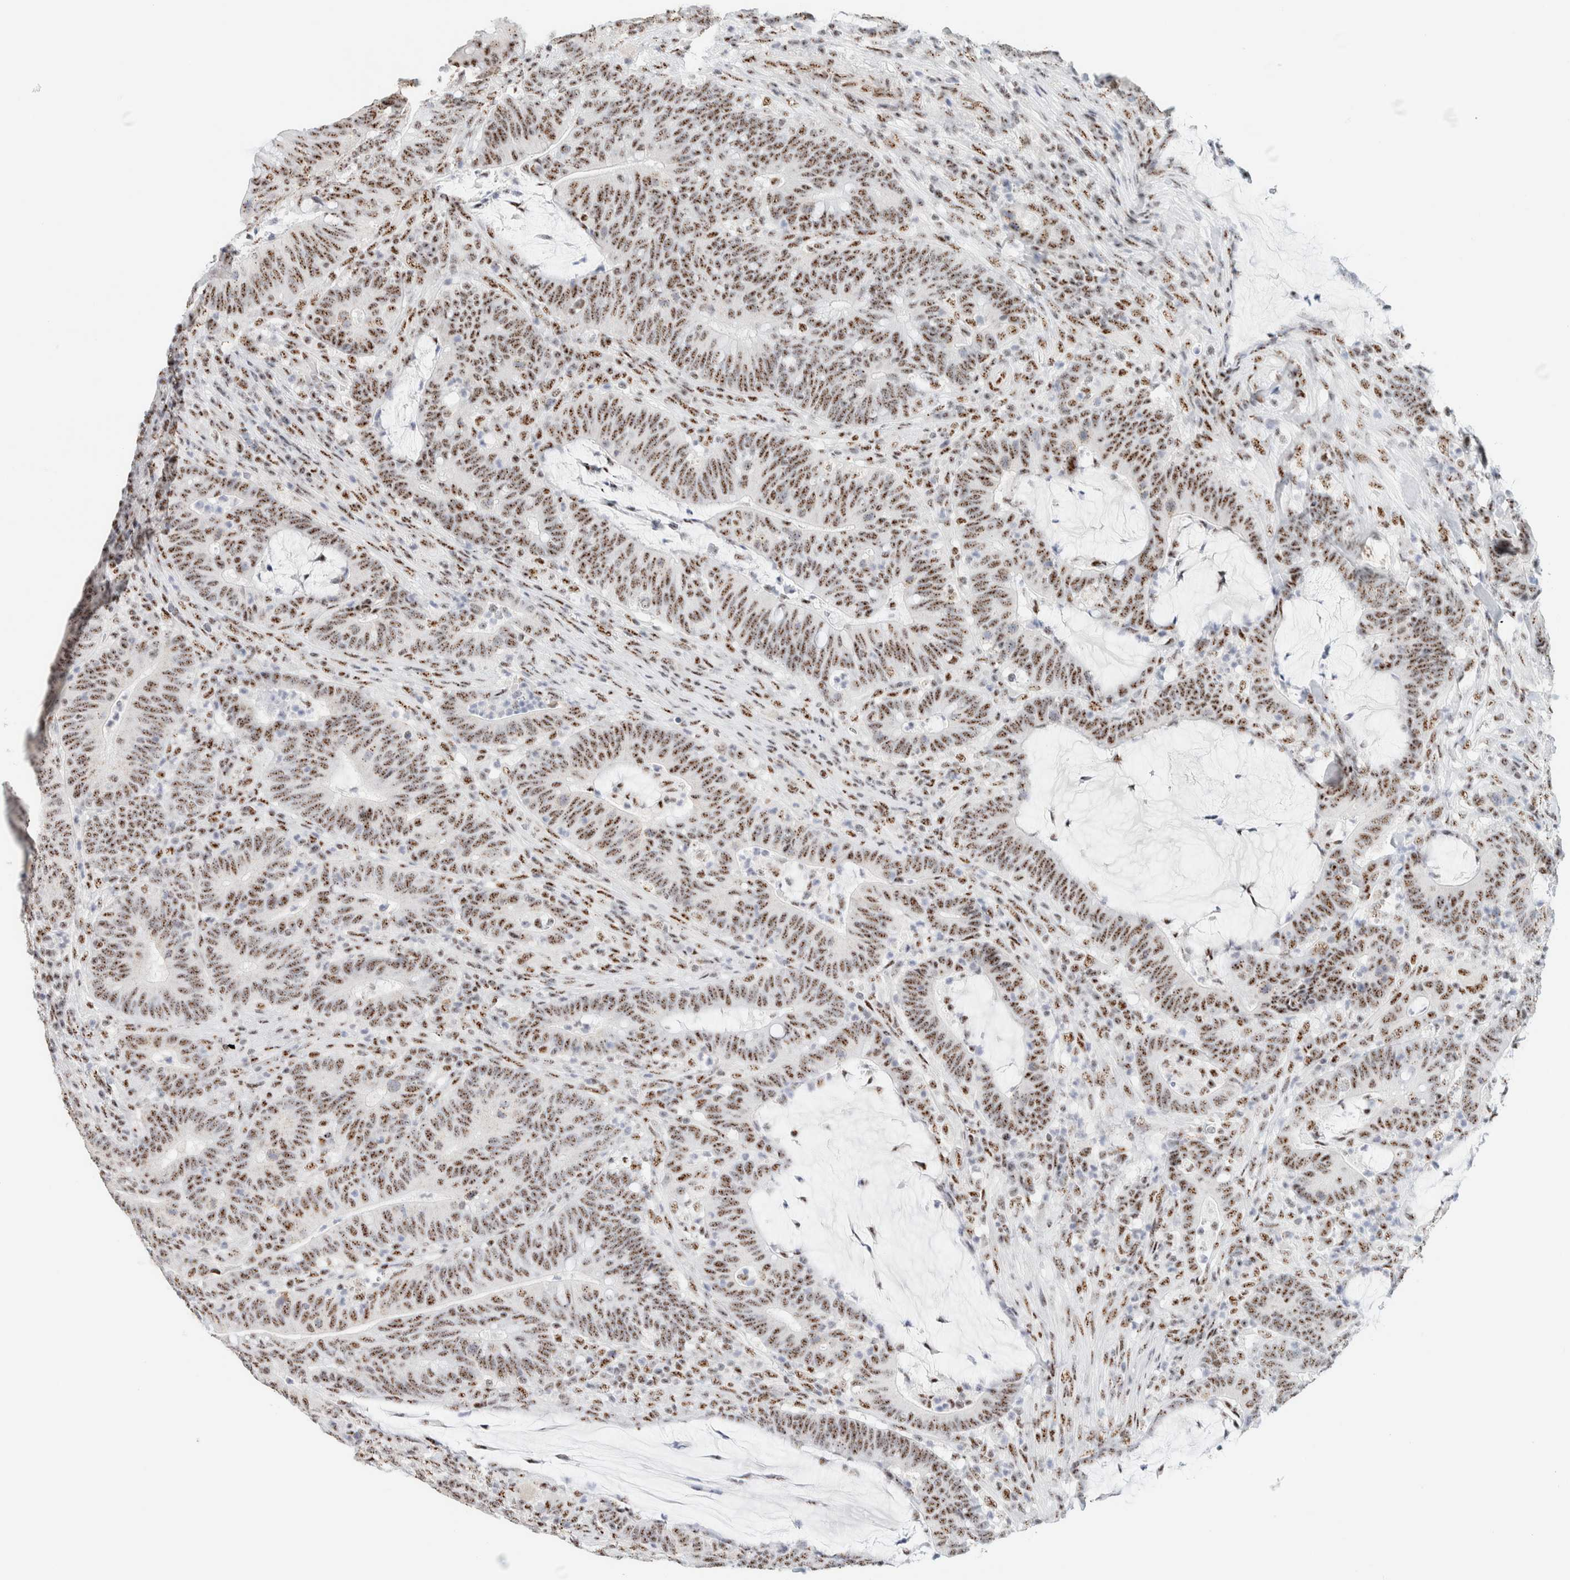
{"staining": {"intensity": "moderate", "quantity": ">75%", "location": "nuclear"}, "tissue": "colorectal cancer", "cell_type": "Tumor cells", "image_type": "cancer", "snomed": [{"axis": "morphology", "description": "Adenocarcinoma, NOS"}, {"axis": "topography", "description": "Colon"}], "caption": "Immunohistochemistry (IHC) (DAB) staining of colorectal adenocarcinoma shows moderate nuclear protein staining in about >75% of tumor cells.", "gene": "SON", "patient": {"sex": "female", "age": 66}}